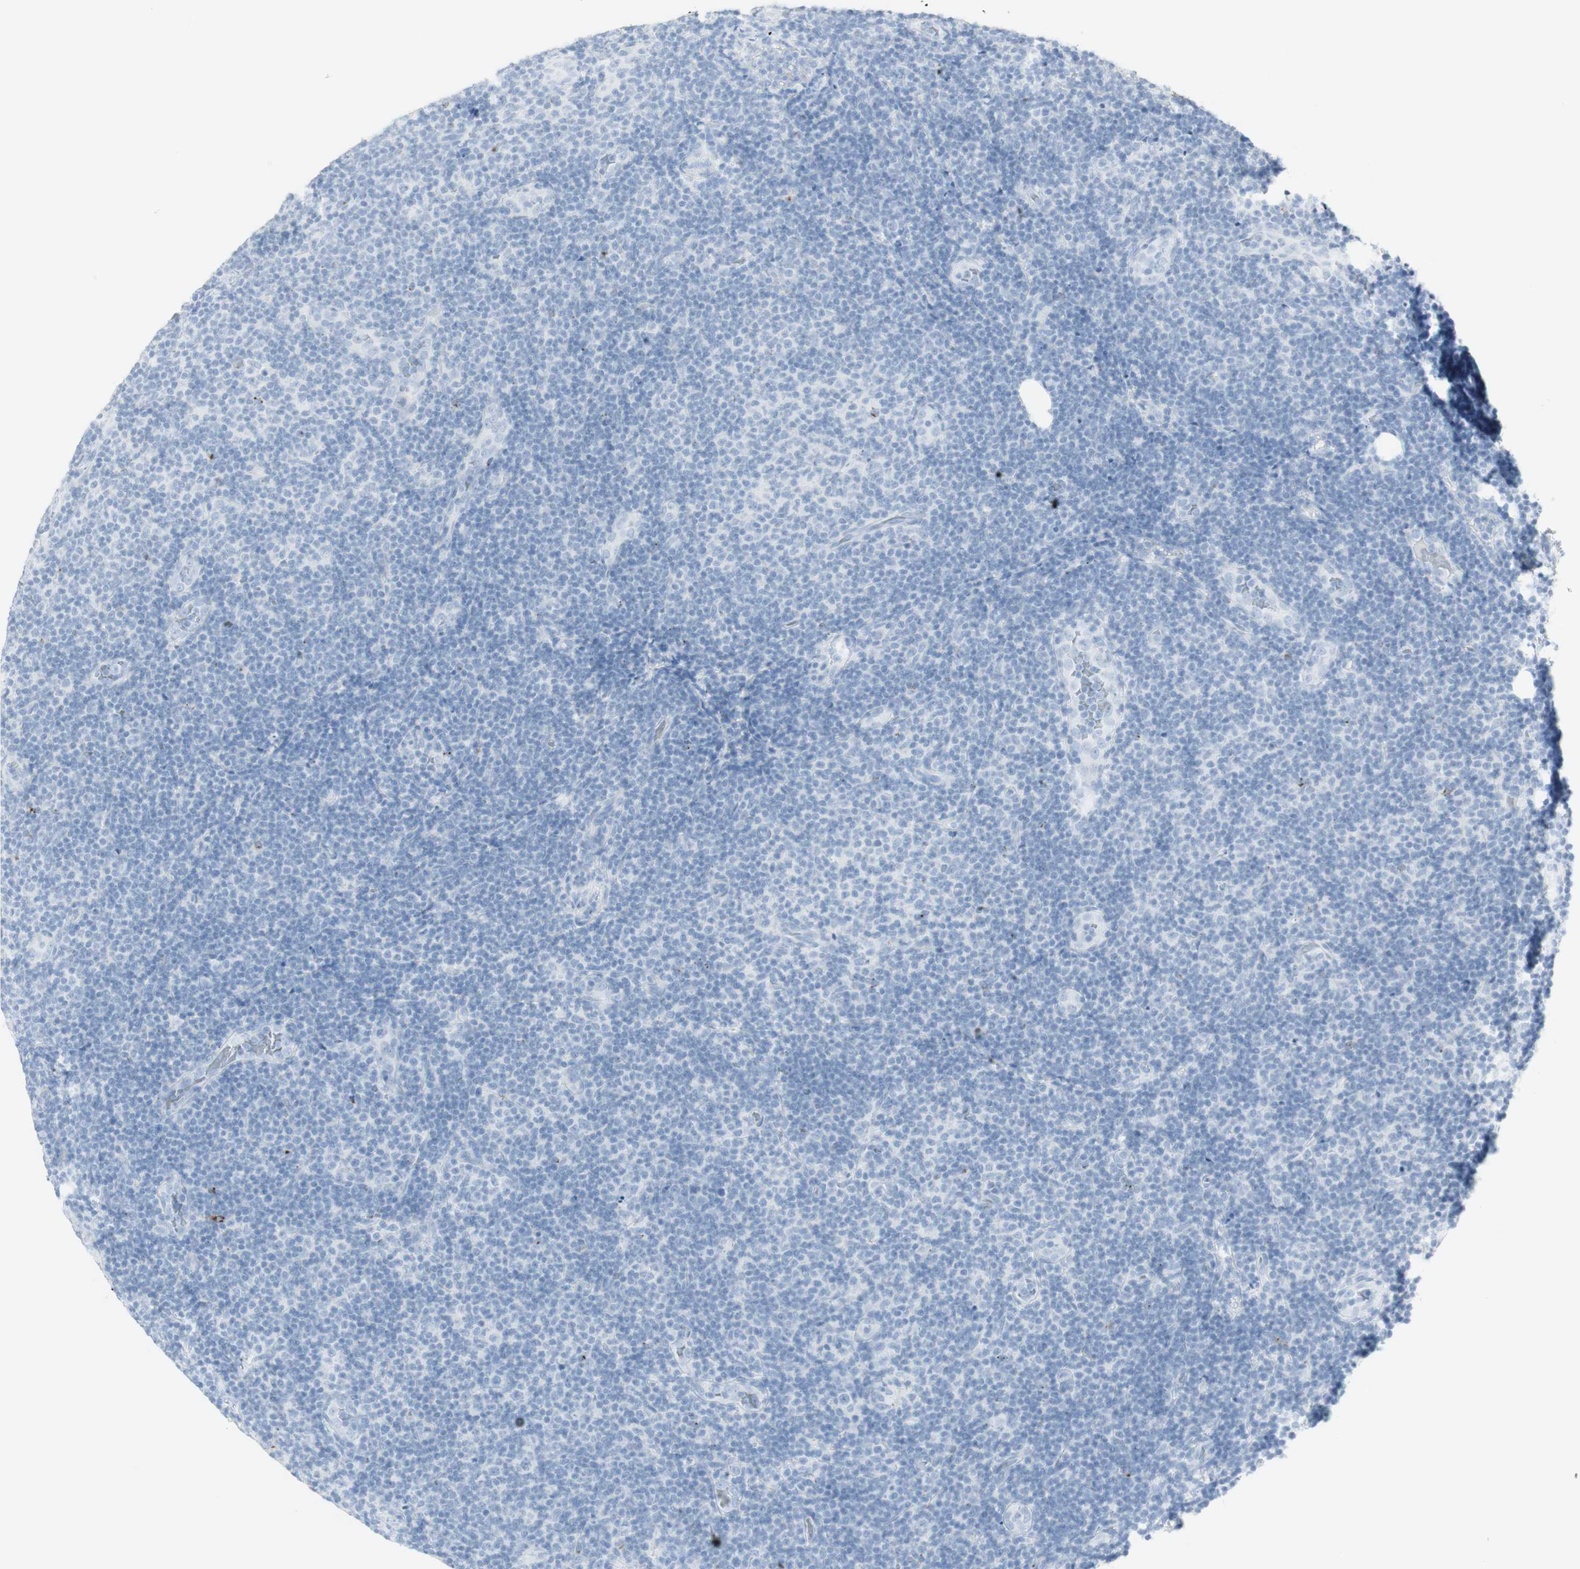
{"staining": {"intensity": "negative", "quantity": "none", "location": "none"}, "tissue": "lymphoma", "cell_type": "Tumor cells", "image_type": "cancer", "snomed": [{"axis": "morphology", "description": "Malignant lymphoma, non-Hodgkin's type, Low grade"}, {"axis": "topography", "description": "Lymph node"}], "caption": "Histopathology image shows no significant protein expression in tumor cells of lymphoma.", "gene": "NAPSA", "patient": {"sex": "male", "age": 83}}